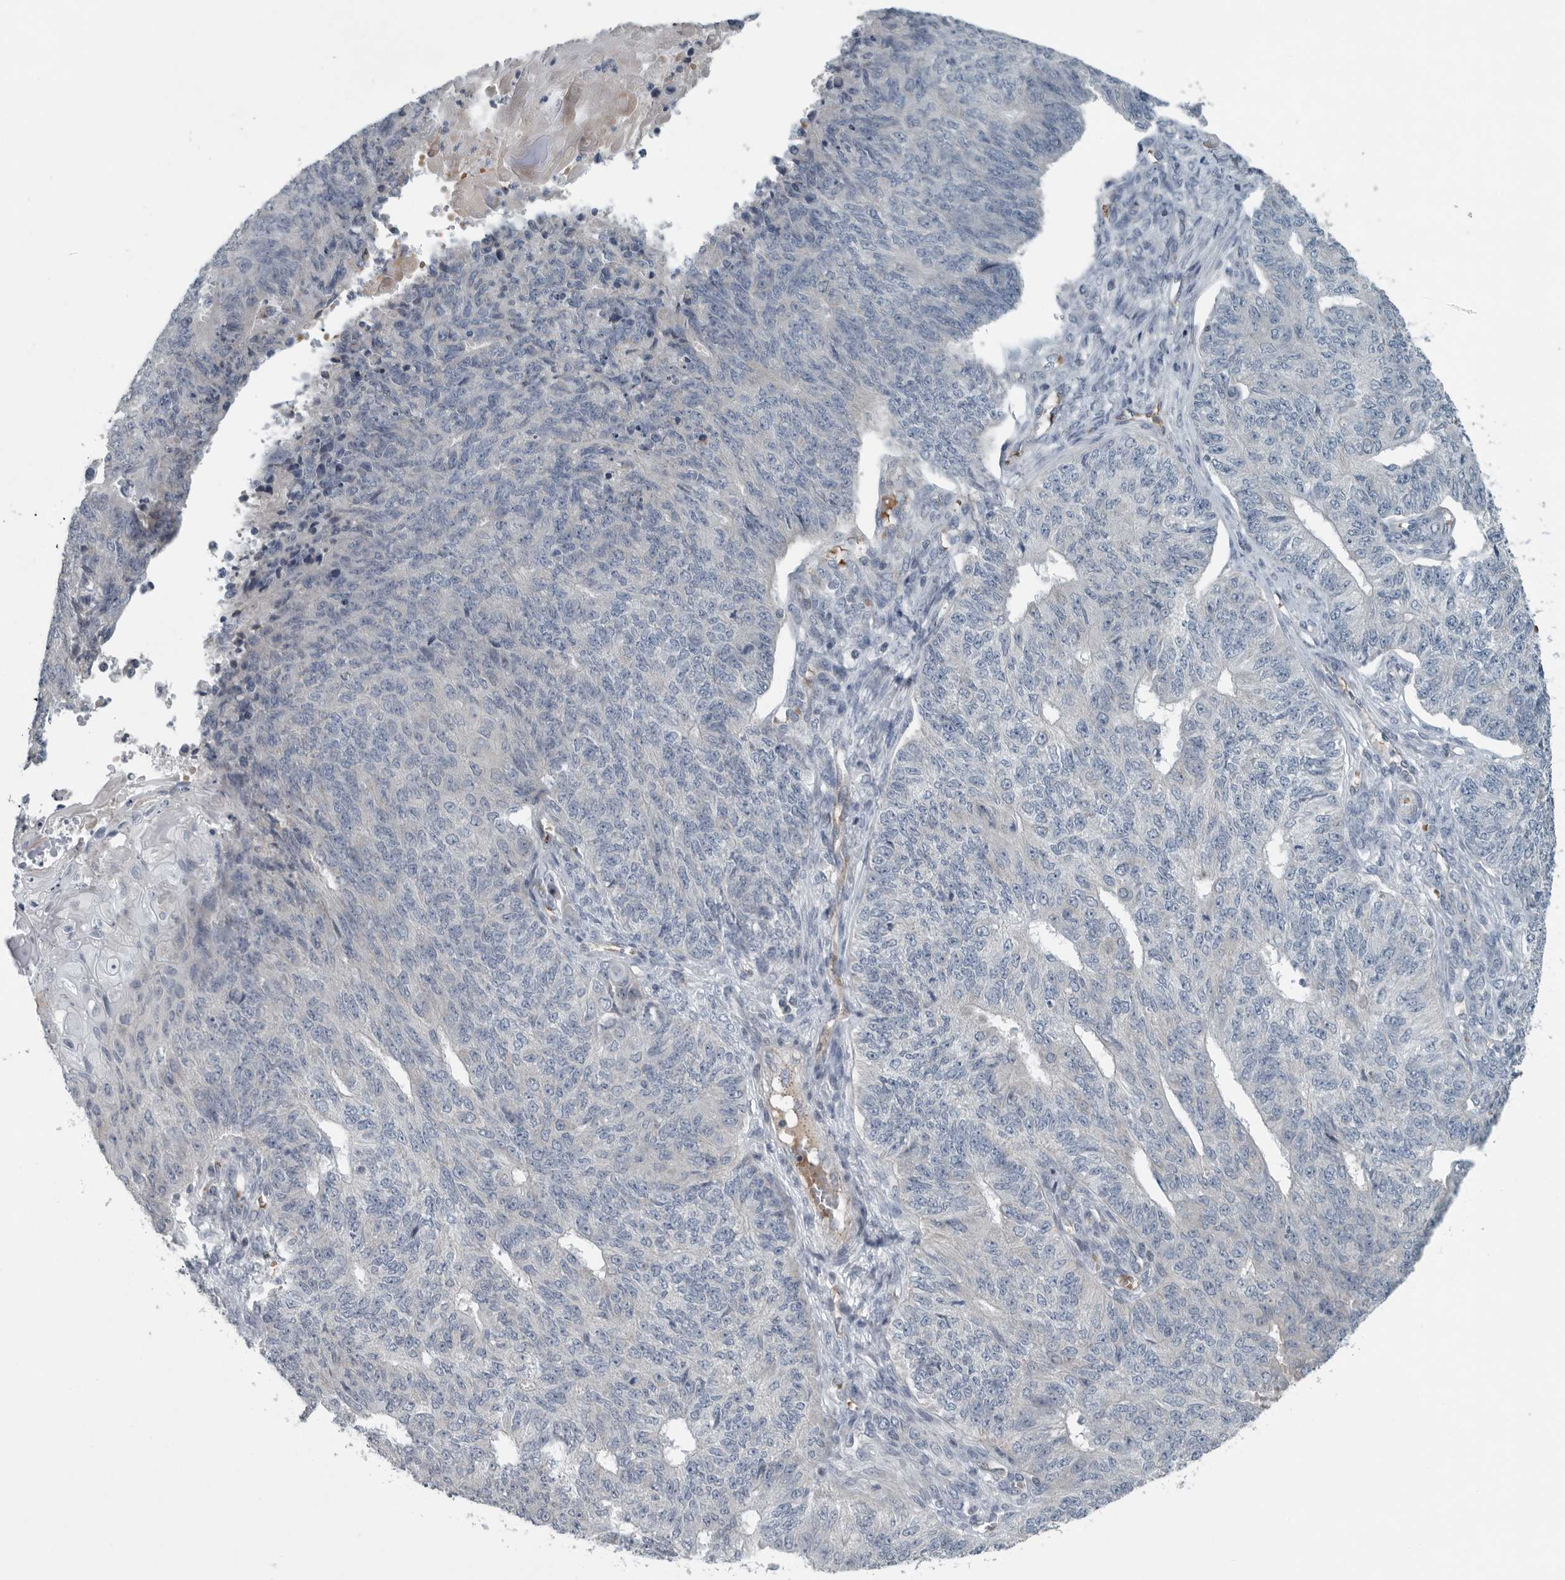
{"staining": {"intensity": "negative", "quantity": "none", "location": "none"}, "tissue": "endometrial cancer", "cell_type": "Tumor cells", "image_type": "cancer", "snomed": [{"axis": "morphology", "description": "Adenocarcinoma, NOS"}, {"axis": "topography", "description": "Endometrium"}], "caption": "Human adenocarcinoma (endometrial) stained for a protein using IHC exhibits no expression in tumor cells.", "gene": "MPP3", "patient": {"sex": "female", "age": 32}}